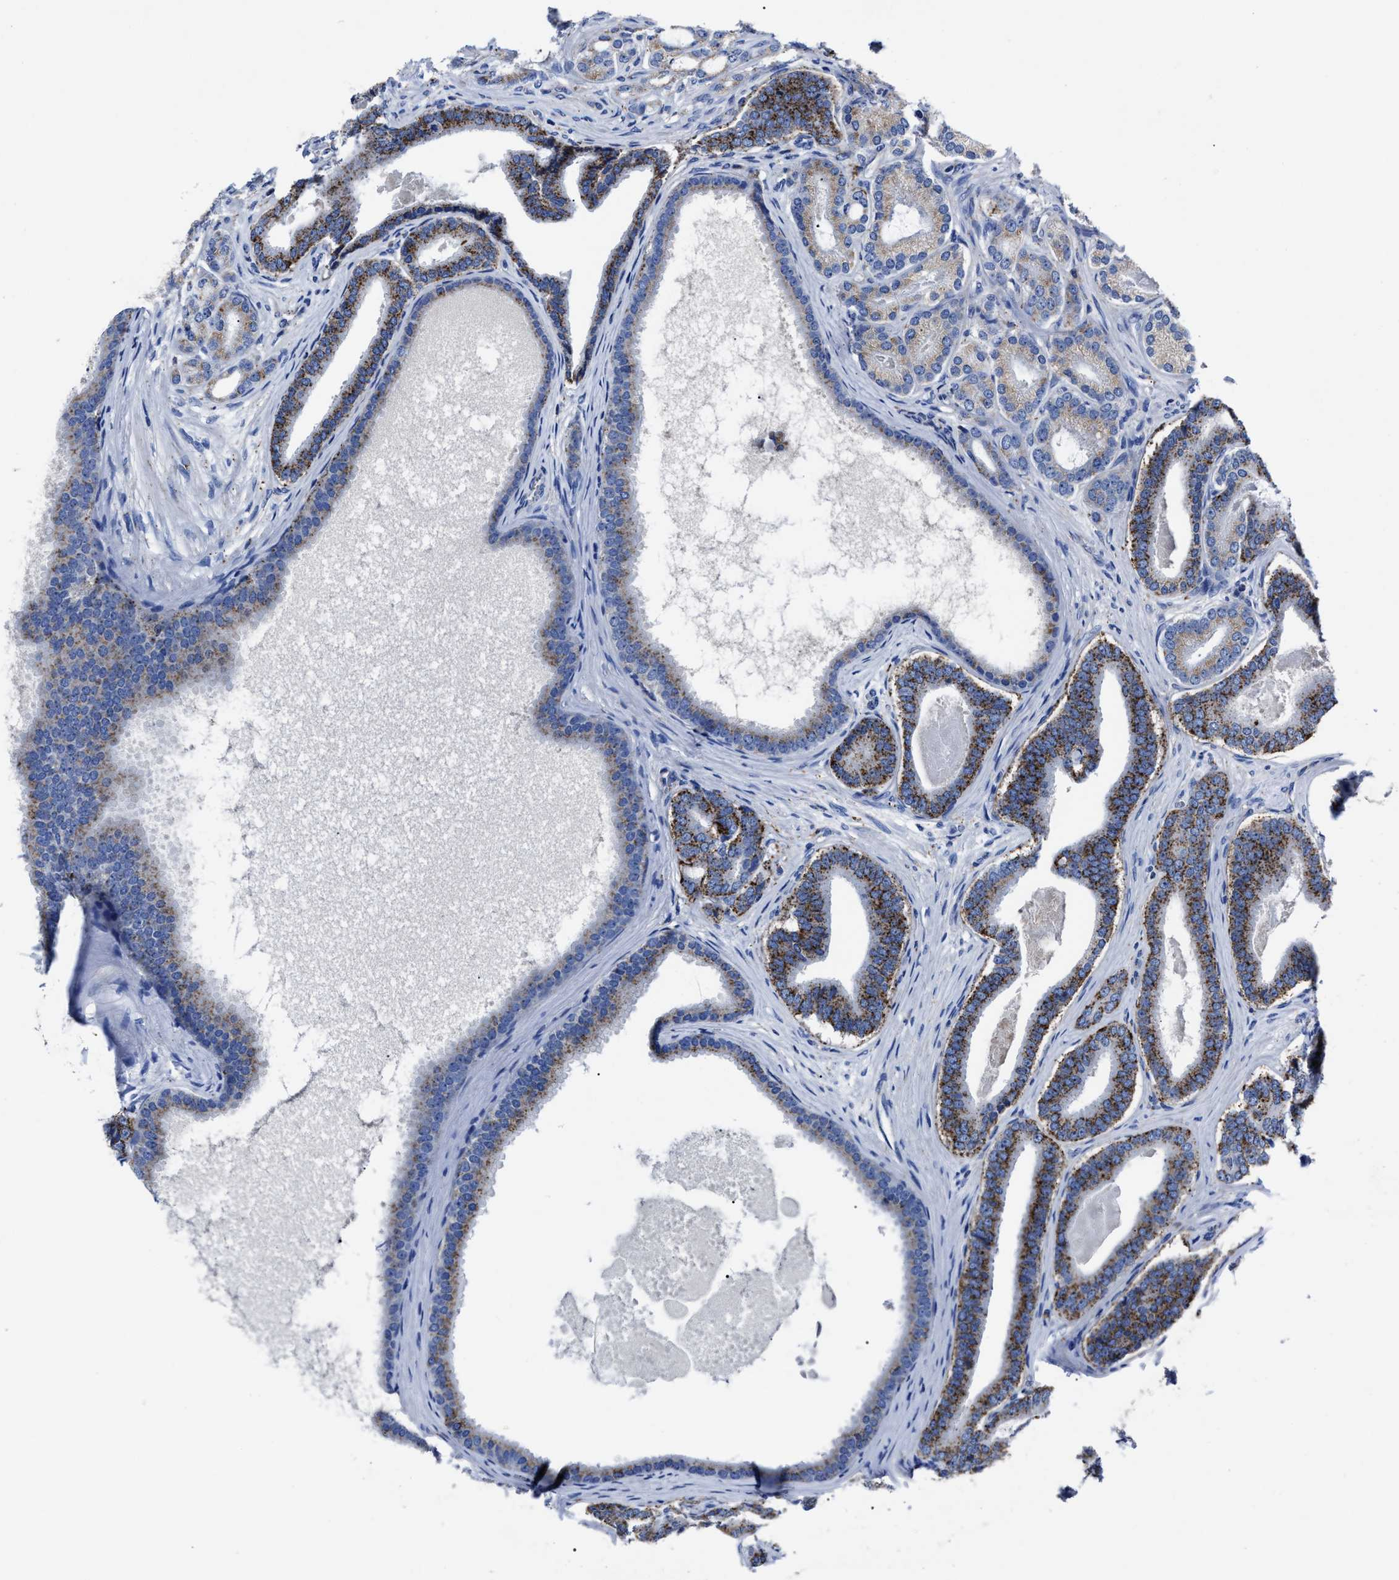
{"staining": {"intensity": "strong", "quantity": ">75%", "location": "cytoplasmic/membranous"}, "tissue": "prostate cancer", "cell_type": "Tumor cells", "image_type": "cancer", "snomed": [{"axis": "morphology", "description": "Adenocarcinoma, High grade"}, {"axis": "topography", "description": "Prostate"}], "caption": "Strong cytoplasmic/membranous positivity for a protein is present in approximately >75% of tumor cells of prostate cancer (adenocarcinoma (high-grade)) using immunohistochemistry.", "gene": "LAMTOR4", "patient": {"sex": "male", "age": 60}}